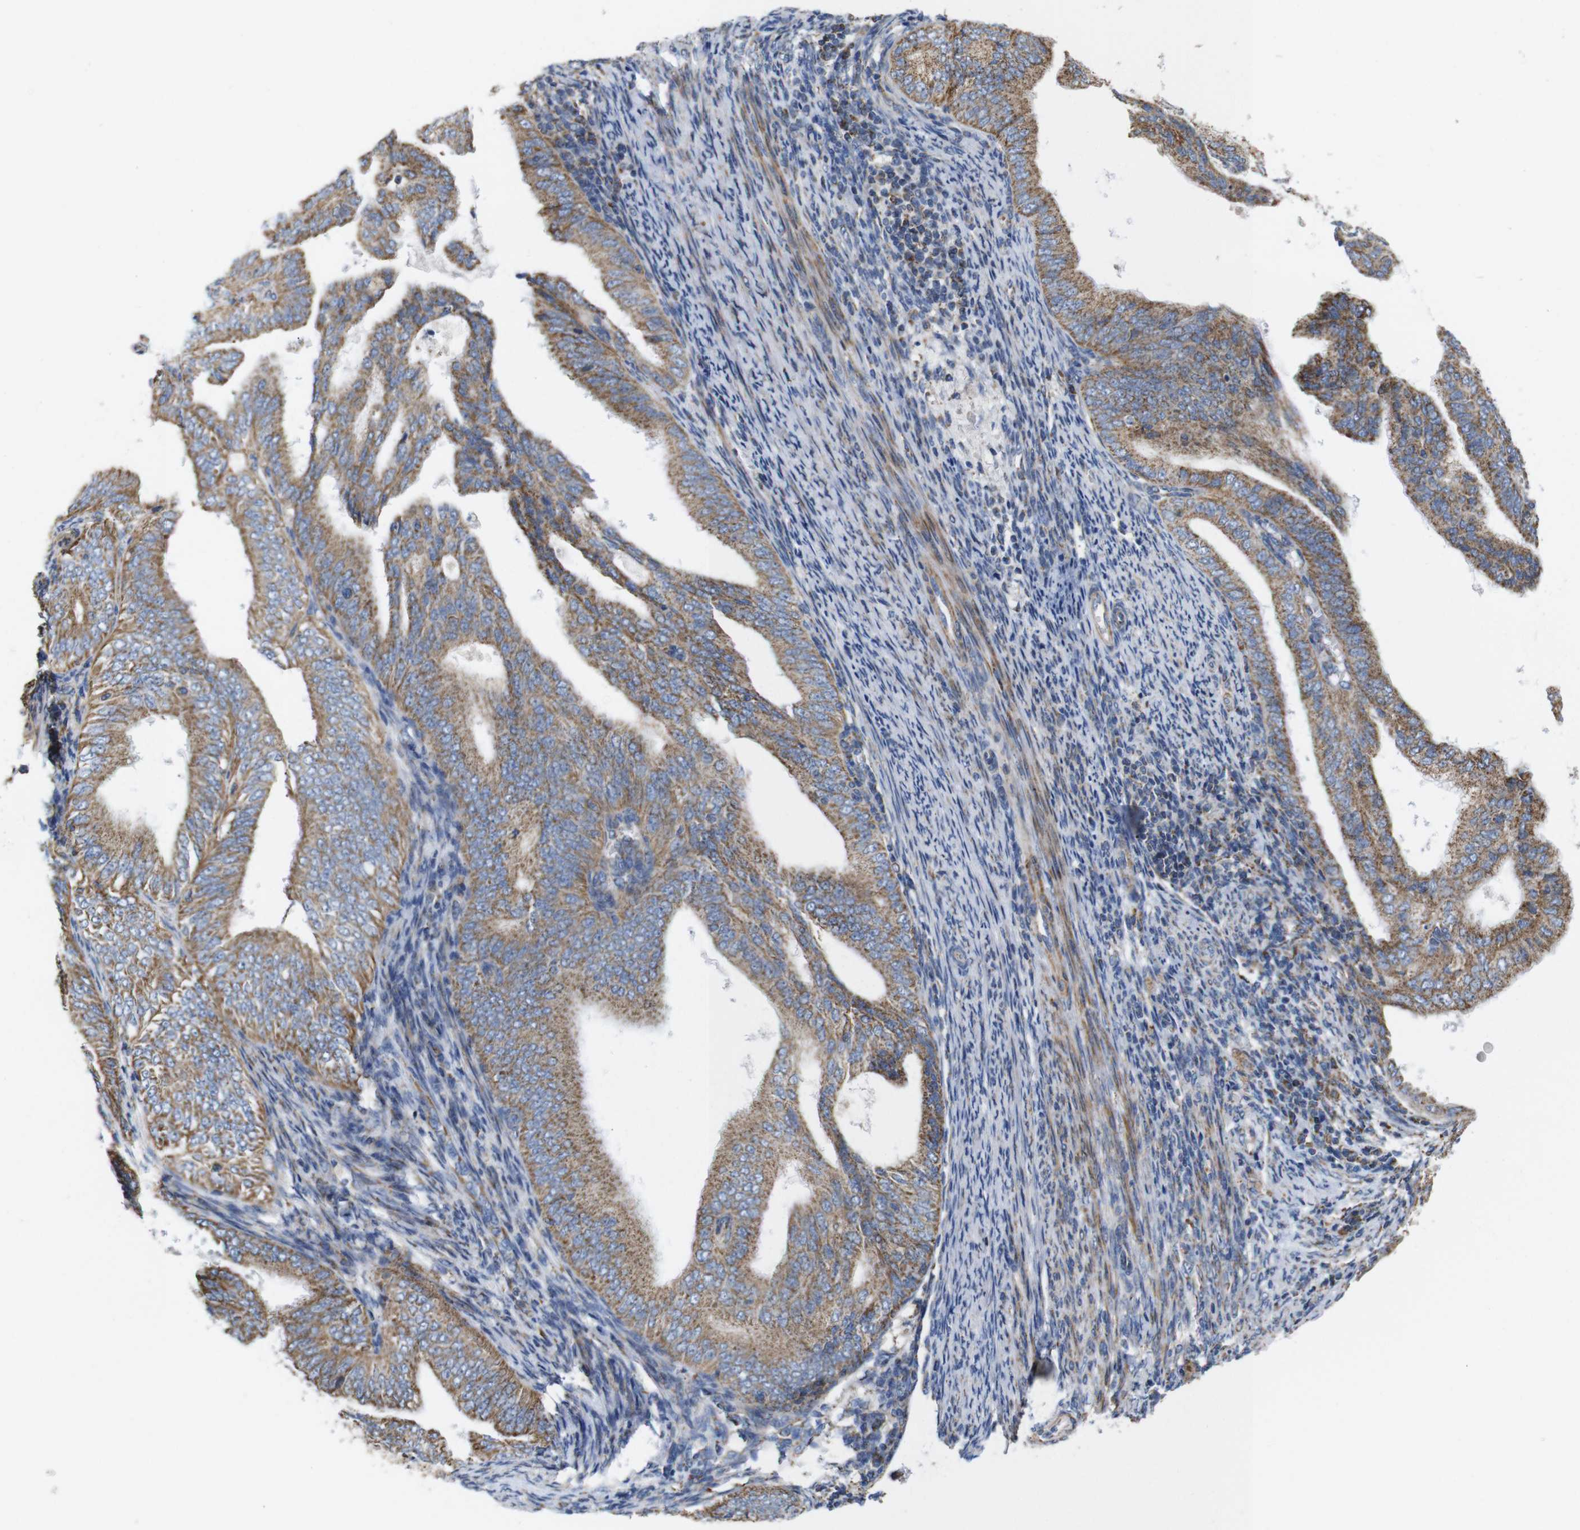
{"staining": {"intensity": "moderate", "quantity": ">75%", "location": "cytoplasmic/membranous"}, "tissue": "endometrial cancer", "cell_type": "Tumor cells", "image_type": "cancer", "snomed": [{"axis": "morphology", "description": "Adenocarcinoma, NOS"}, {"axis": "topography", "description": "Endometrium"}], "caption": "An image of endometrial adenocarcinoma stained for a protein reveals moderate cytoplasmic/membranous brown staining in tumor cells.", "gene": "FAM171B", "patient": {"sex": "female", "age": 58}}